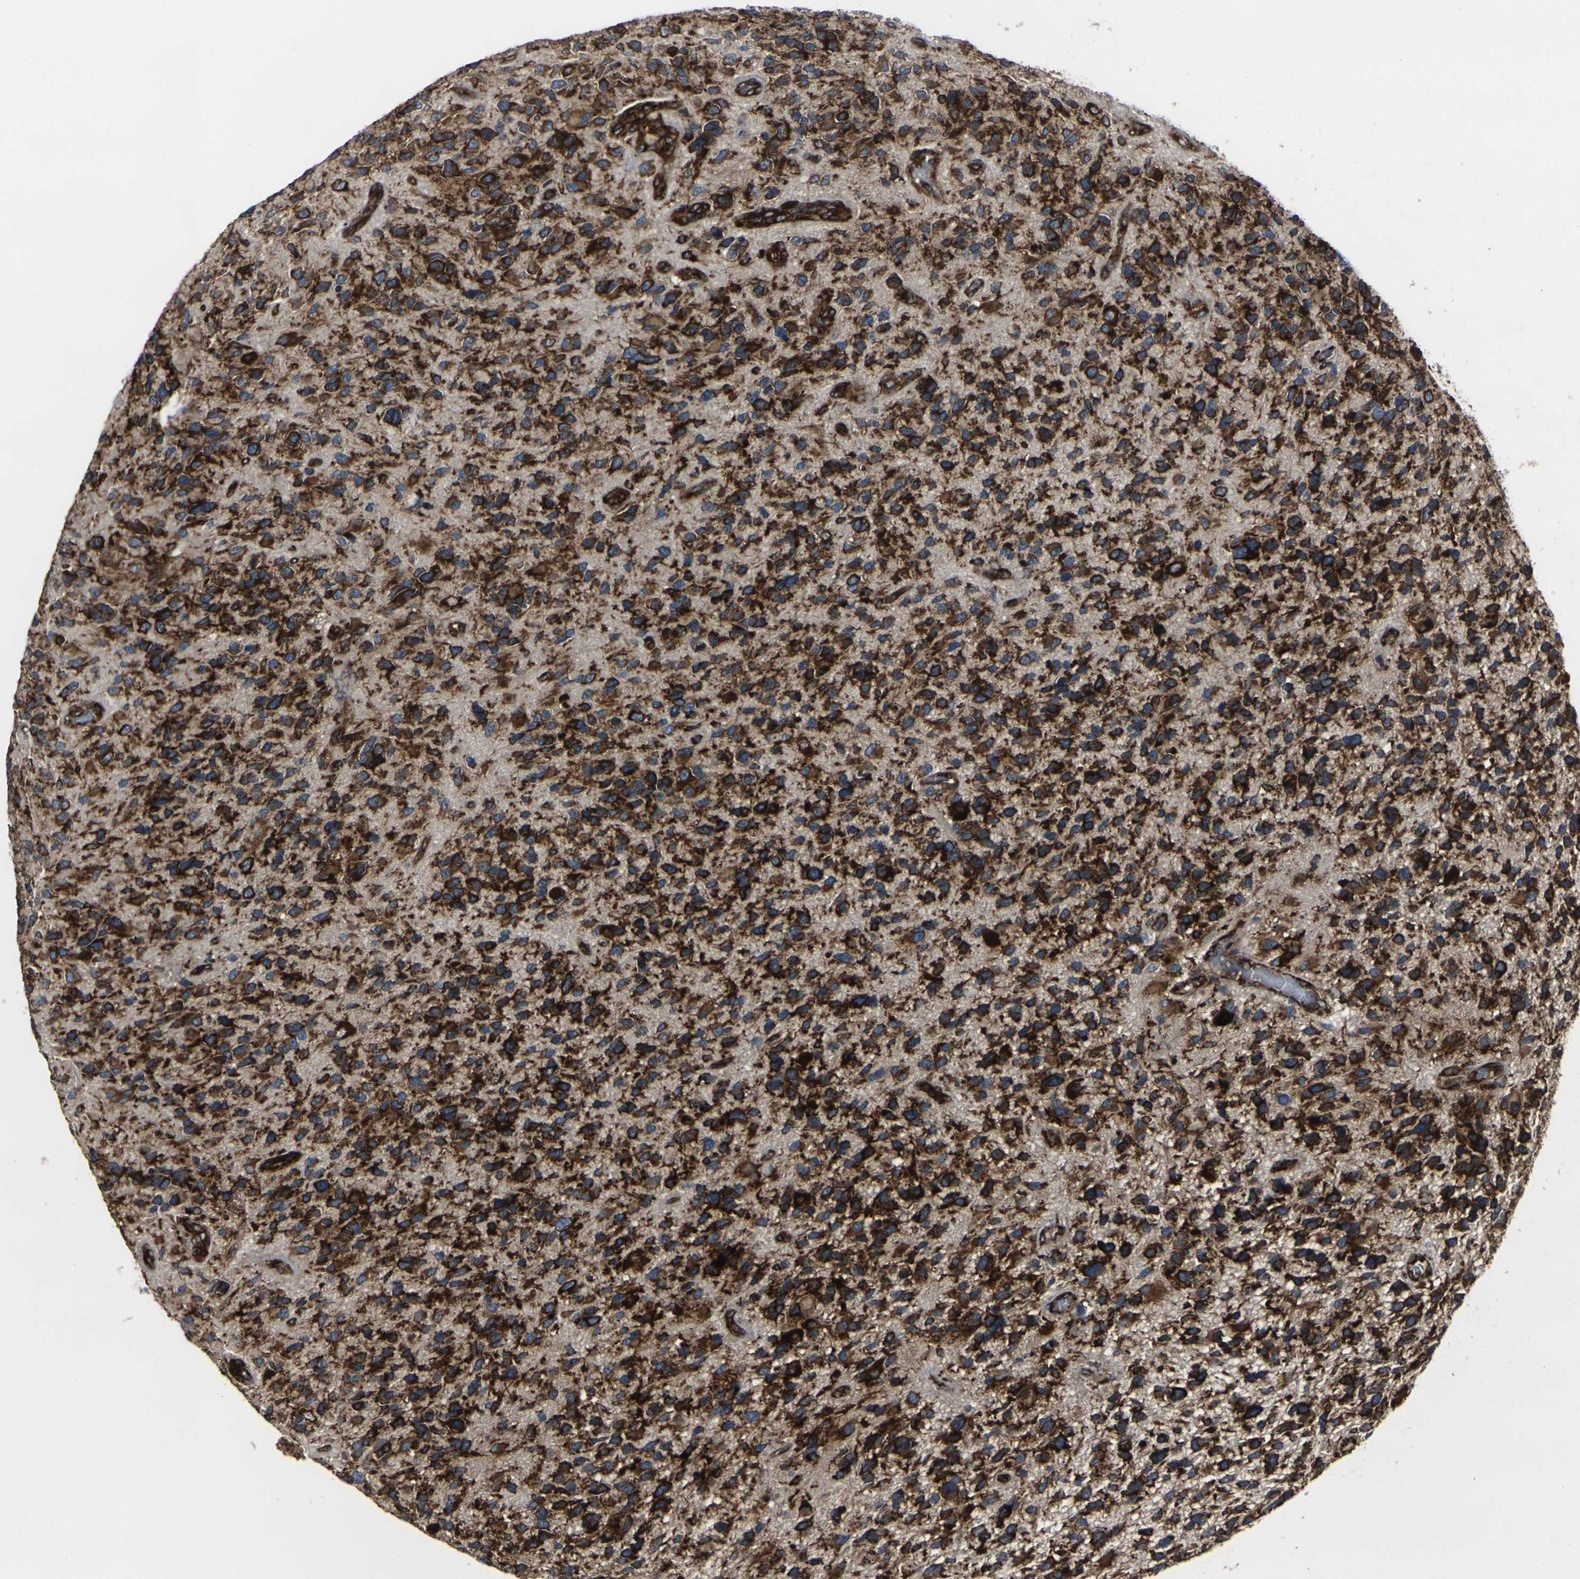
{"staining": {"intensity": "strong", "quantity": ">75%", "location": "cytoplasmic/membranous"}, "tissue": "glioma", "cell_type": "Tumor cells", "image_type": "cancer", "snomed": [{"axis": "morphology", "description": "Glioma, malignant, High grade"}, {"axis": "topography", "description": "Brain"}], "caption": "Brown immunohistochemical staining in human glioma reveals strong cytoplasmic/membranous positivity in approximately >75% of tumor cells. Nuclei are stained in blue.", "gene": "MARCHF2", "patient": {"sex": "female", "age": 58}}